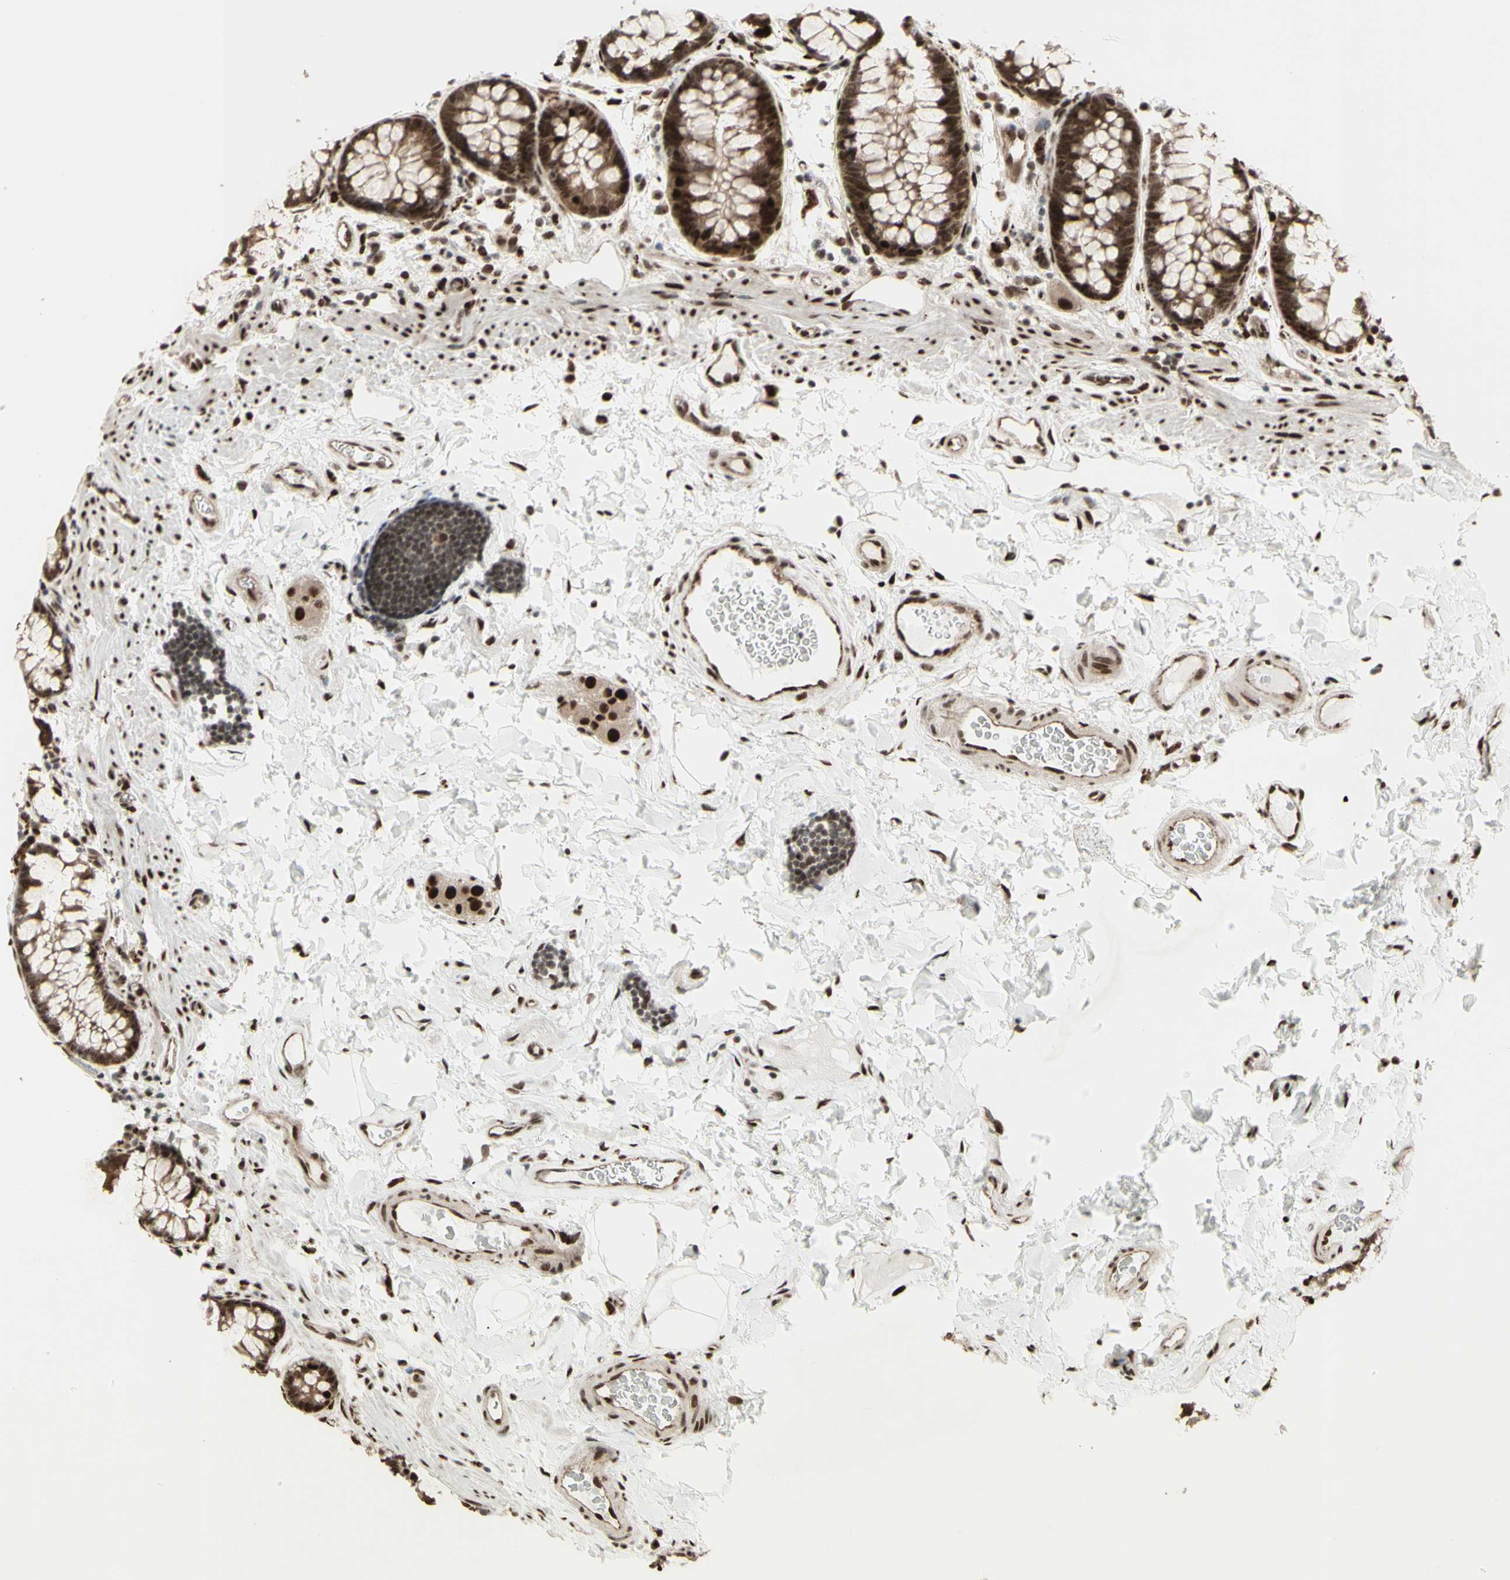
{"staining": {"intensity": "strong", "quantity": ">75%", "location": "cytoplasmic/membranous,nuclear"}, "tissue": "colon", "cell_type": "Endothelial cells", "image_type": "normal", "snomed": [{"axis": "morphology", "description": "Normal tissue, NOS"}, {"axis": "topography", "description": "Colon"}], "caption": "Endothelial cells demonstrate high levels of strong cytoplasmic/membranous,nuclear staining in approximately >75% of cells in benign human colon. Immunohistochemistry stains the protein of interest in brown and the nuclei are stained blue.", "gene": "CBX1", "patient": {"sex": "female", "age": 80}}